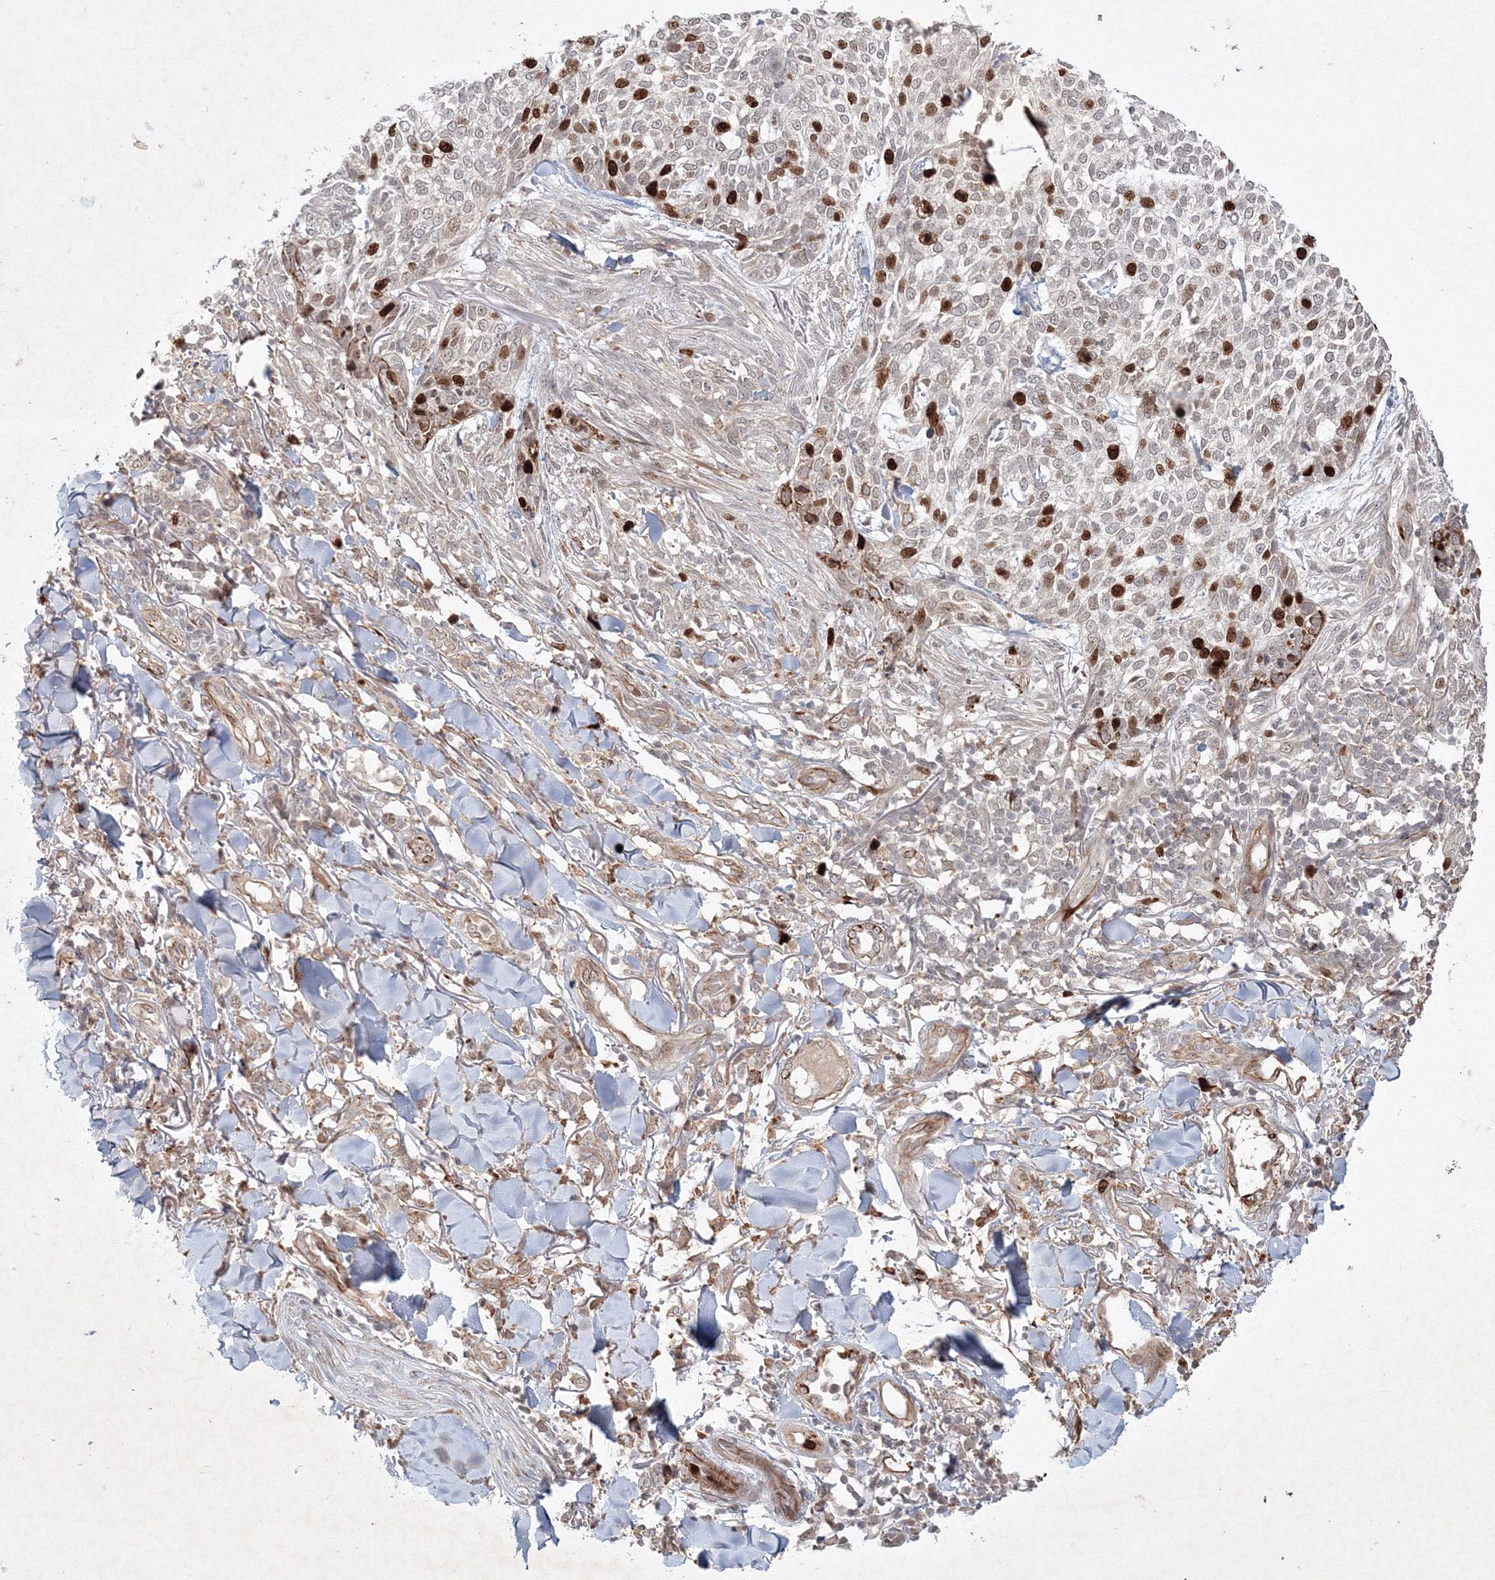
{"staining": {"intensity": "strong", "quantity": "25%-75%", "location": "nuclear"}, "tissue": "skin cancer", "cell_type": "Tumor cells", "image_type": "cancer", "snomed": [{"axis": "morphology", "description": "Basal cell carcinoma"}, {"axis": "topography", "description": "Skin"}], "caption": "Skin basal cell carcinoma tissue shows strong nuclear positivity in about 25%-75% of tumor cells, visualized by immunohistochemistry.", "gene": "KIF20A", "patient": {"sex": "female", "age": 64}}